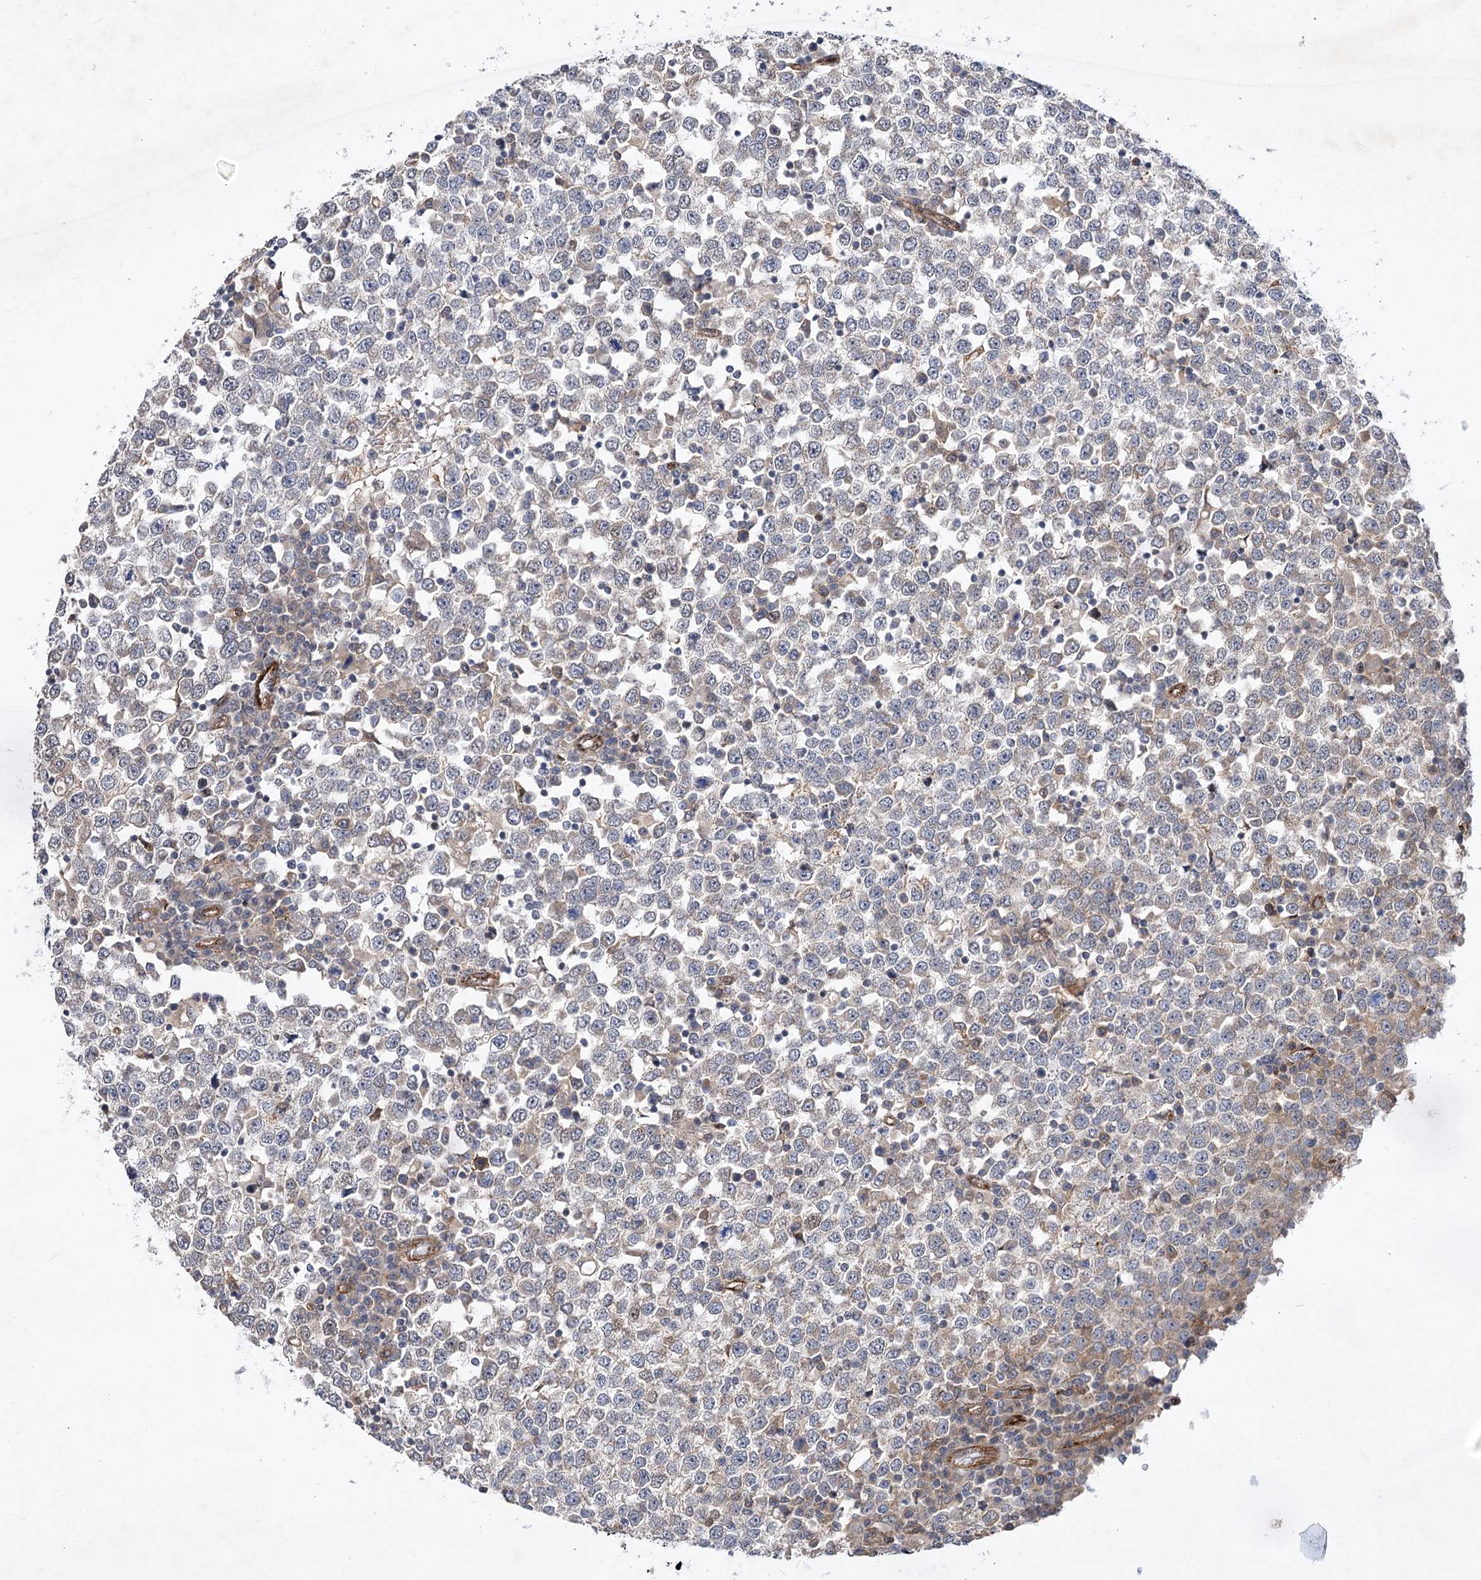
{"staining": {"intensity": "weak", "quantity": "<25%", "location": "cytoplasmic/membranous"}, "tissue": "testis cancer", "cell_type": "Tumor cells", "image_type": "cancer", "snomed": [{"axis": "morphology", "description": "Seminoma, NOS"}, {"axis": "topography", "description": "Testis"}], "caption": "A photomicrograph of human testis cancer is negative for staining in tumor cells. (Immunohistochemistry (ihc), brightfield microscopy, high magnification).", "gene": "ARHGAP31", "patient": {"sex": "male", "age": 65}}